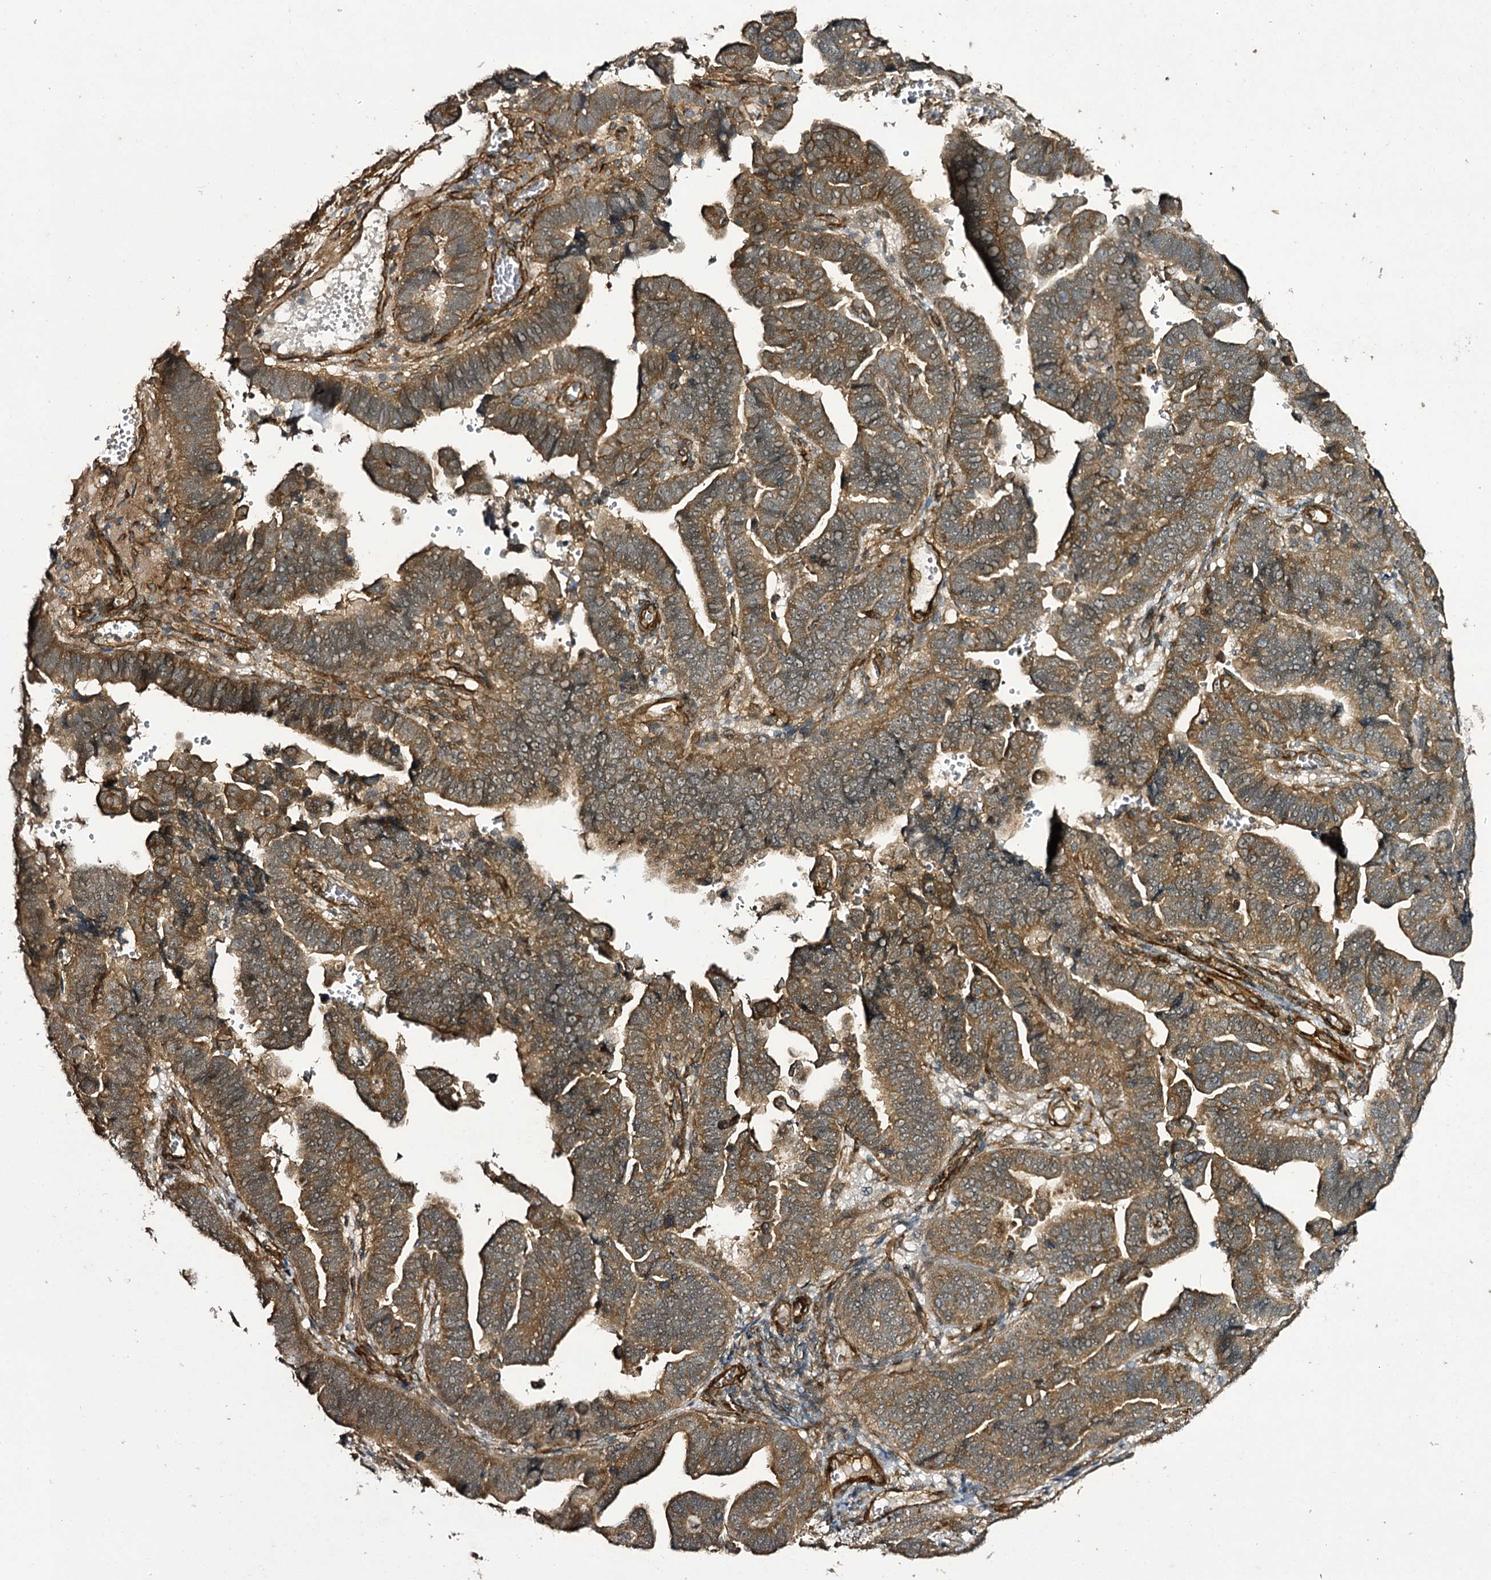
{"staining": {"intensity": "weak", "quantity": ">75%", "location": "cytoplasmic/membranous"}, "tissue": "endometrial cancer", "cell_type": "Tumor cells", "image_type": "cancer", "snomed": [{"axis": "morphology", "description": "Adenocarcinoma, NOS"}, {"axis": "topography", "description": "Endometrium"}], "caption": "Endometrial cancer stained for a protein displays weak cytoplasmic/membranous positivity in tumor cells. The protein is stained brown, and the nuclei are stained in blue (DAB IHC with brightfield microscopy, high magnification).", "gene": "MYO1C", "patient": {"sex": "female", "age": 75}}